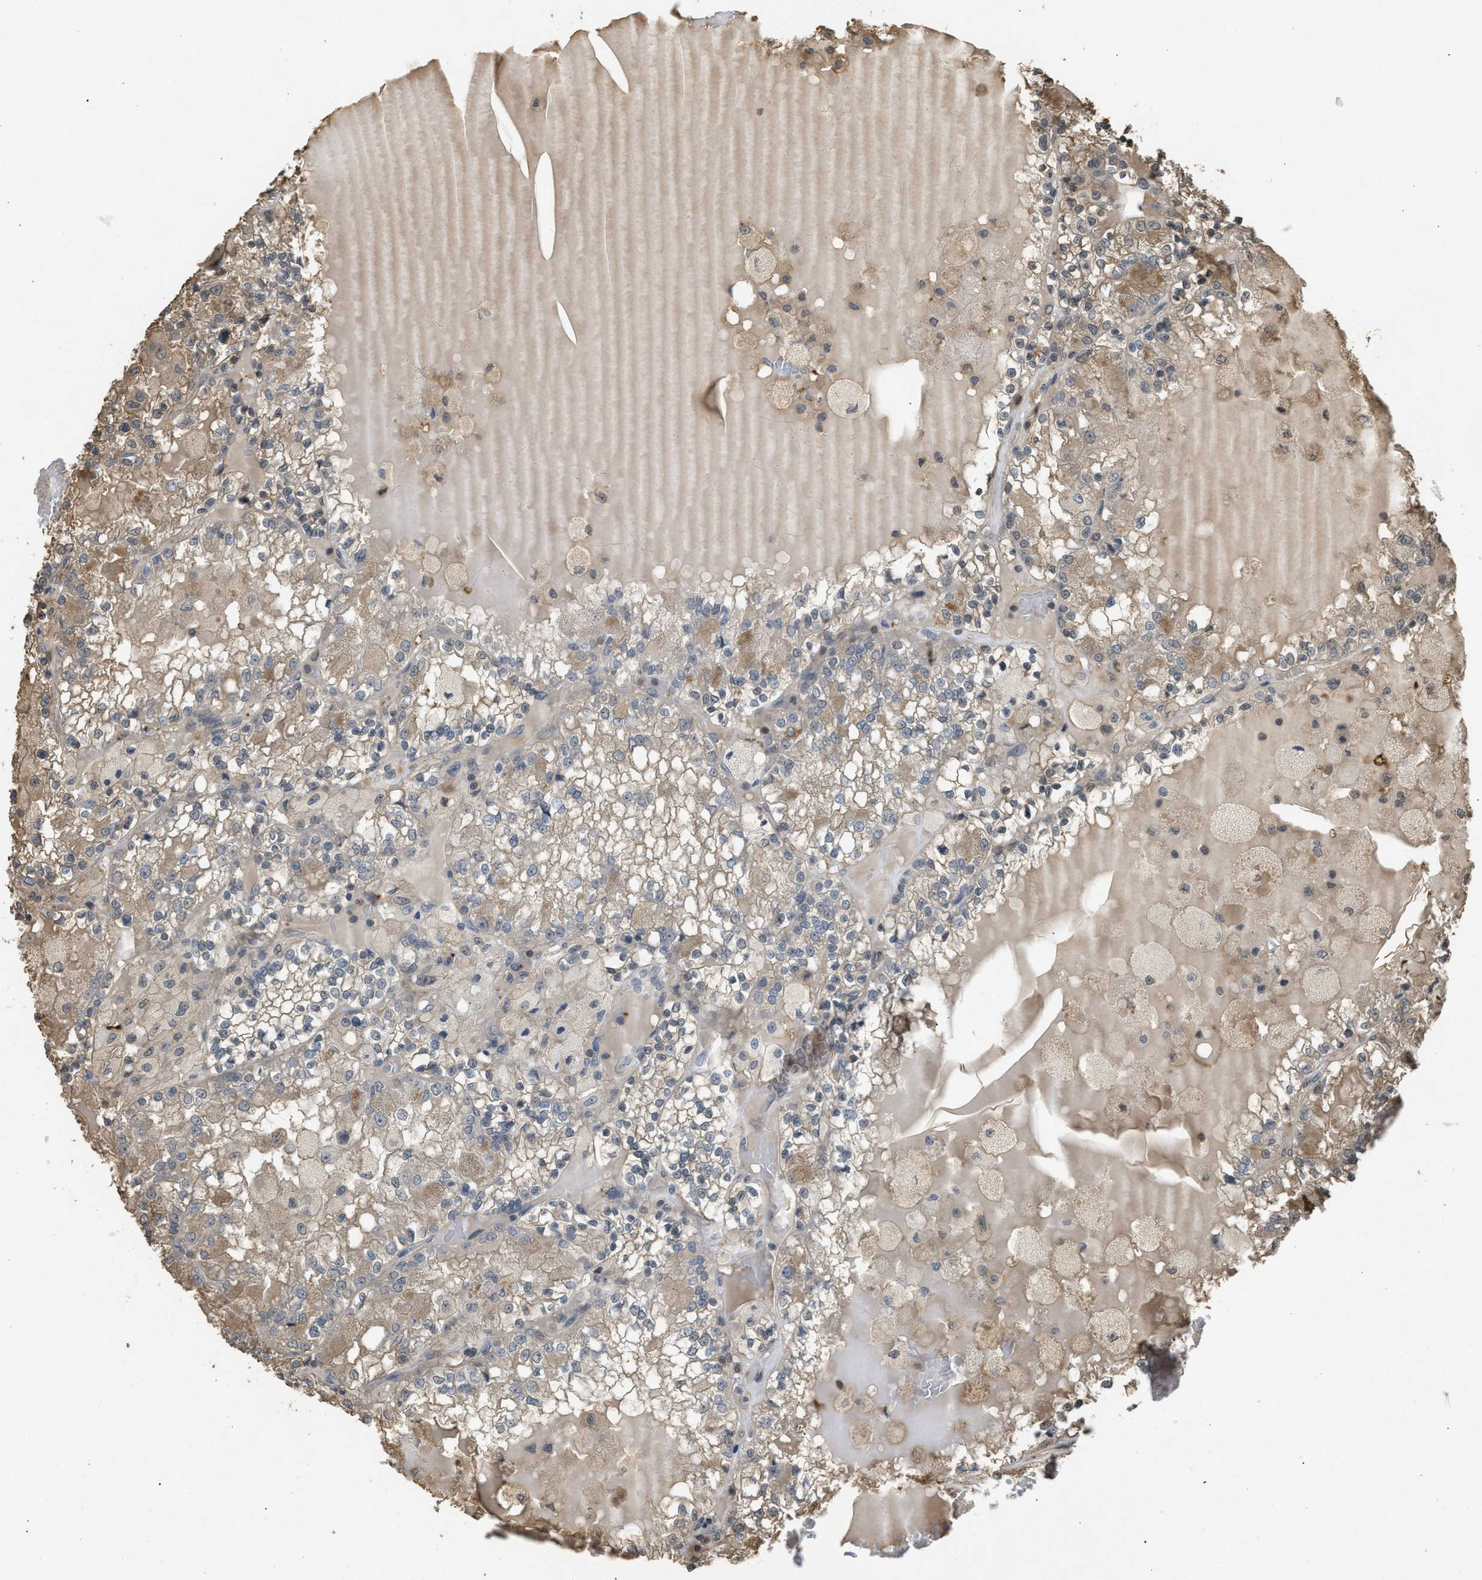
{"staining": {"intensity": "moderate", "quantity": "<25%", "location": "cytoplasmic/membranous"}, "tissue": "renal cancer", "cell_type": "Tumor cells", "image_type": "cancer", "snomed": [{"axis": "morphology", "description": "Adenocarcinoma, NOS"}, {"axis": "topography", "description": "Kidney"}], "caption": "Brown immunohistochemical staining in human renal adenocarcinoma shows moderate cytoplasmic/membranous expression in approximately <25% of tumor cells.", "gene": "ARHGDIA", "patient": {"sex": "female", "age": 56}}